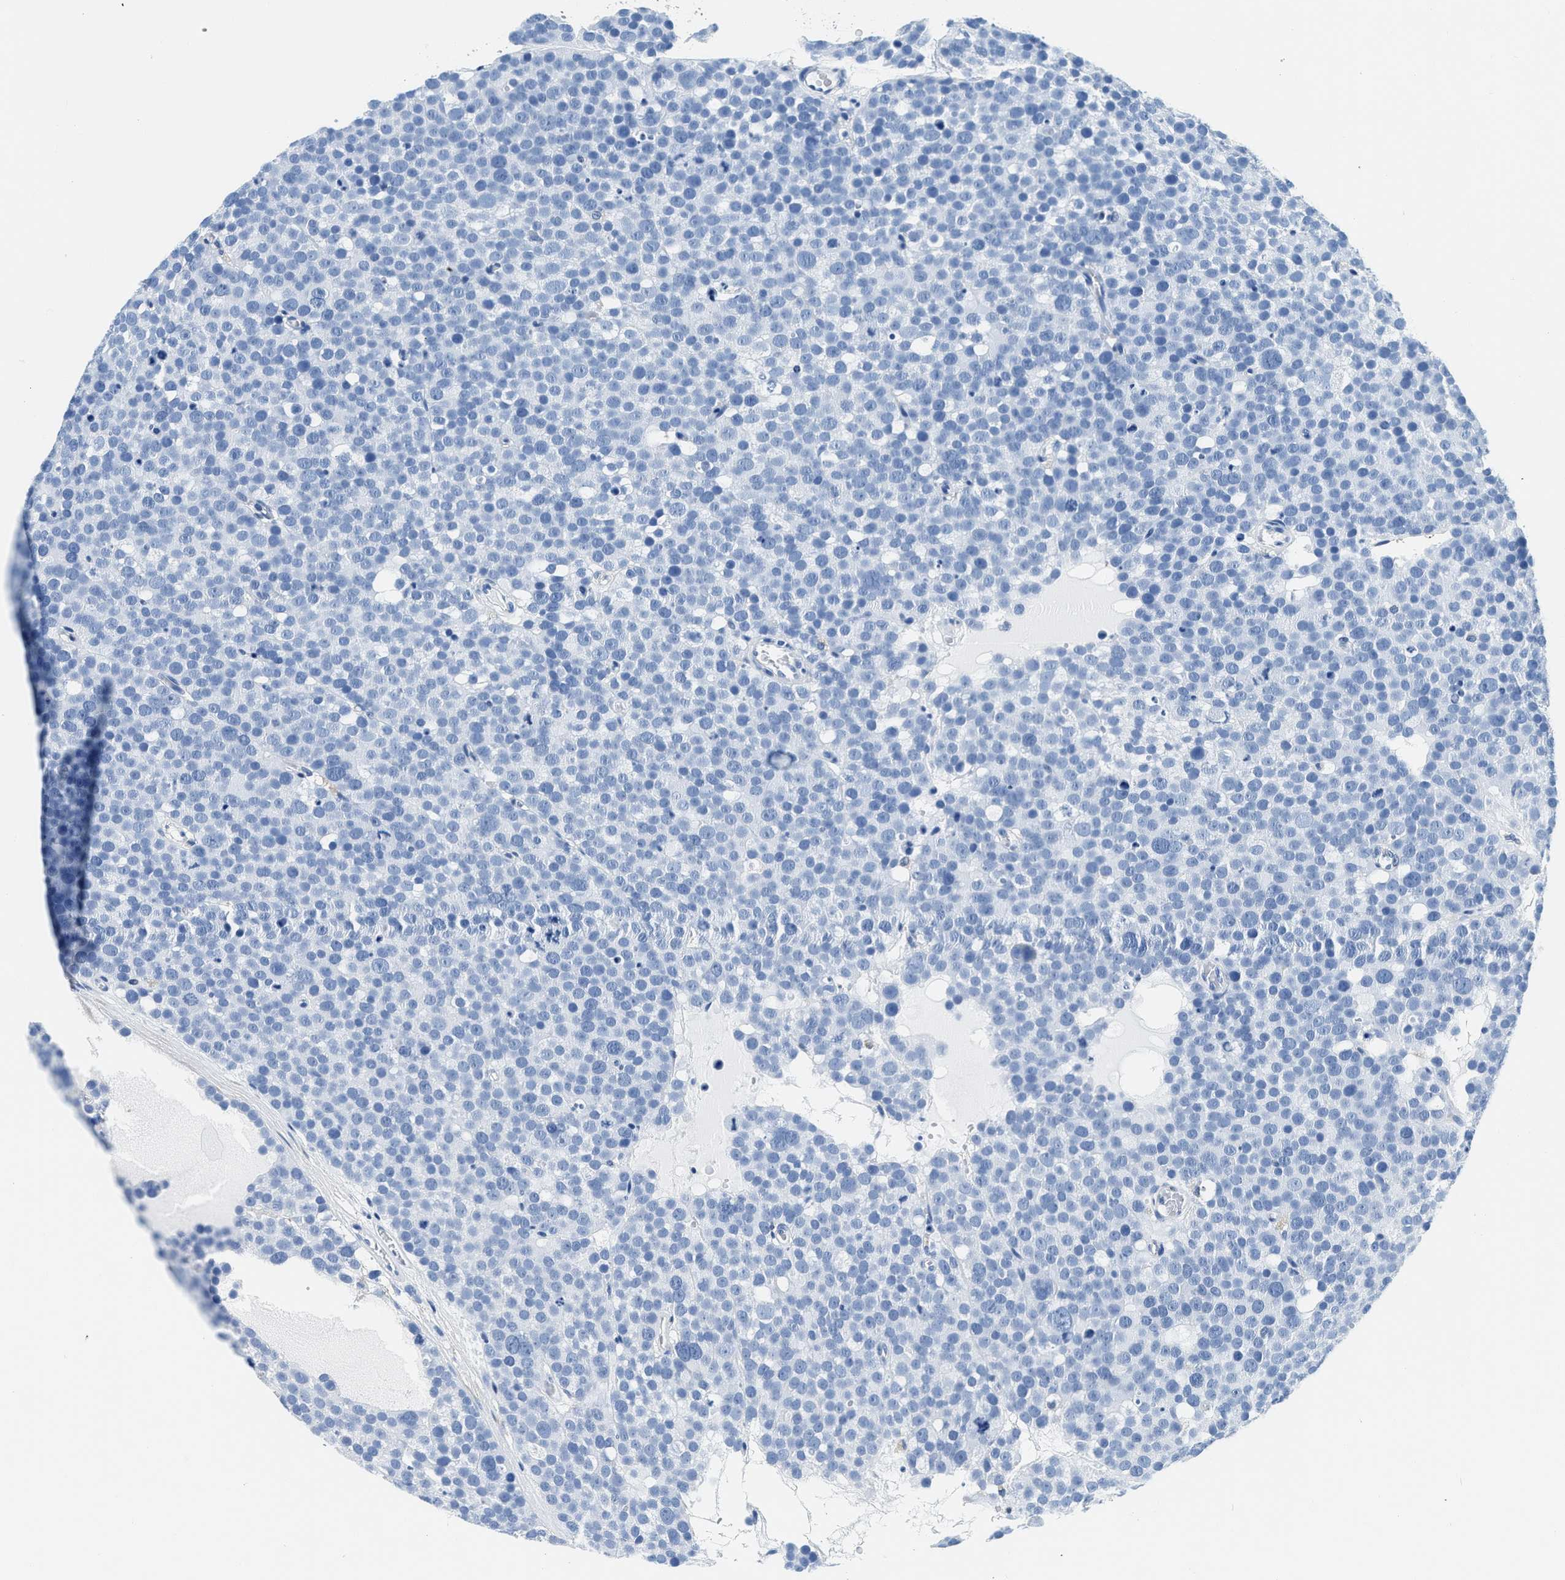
{"staining": {"intensity": "negative", "quantity": "none", "location": "none"}, "tissue": "testis cancer", "cell_type": "Tumor cells", "image_type": "cancer", "snomed": [{"axis": "morphology", "description": "Seminoma, NOS"}, {"axis": "topography", "description": "Testis"}], "caption": "Immunohistochemistry image of human seminoma (testis) stained for a protein (brown), which reveals no positivity in tumor cells.", "gene": "ZDHHC13", "patient": {"sex": "male", "age": 71}}